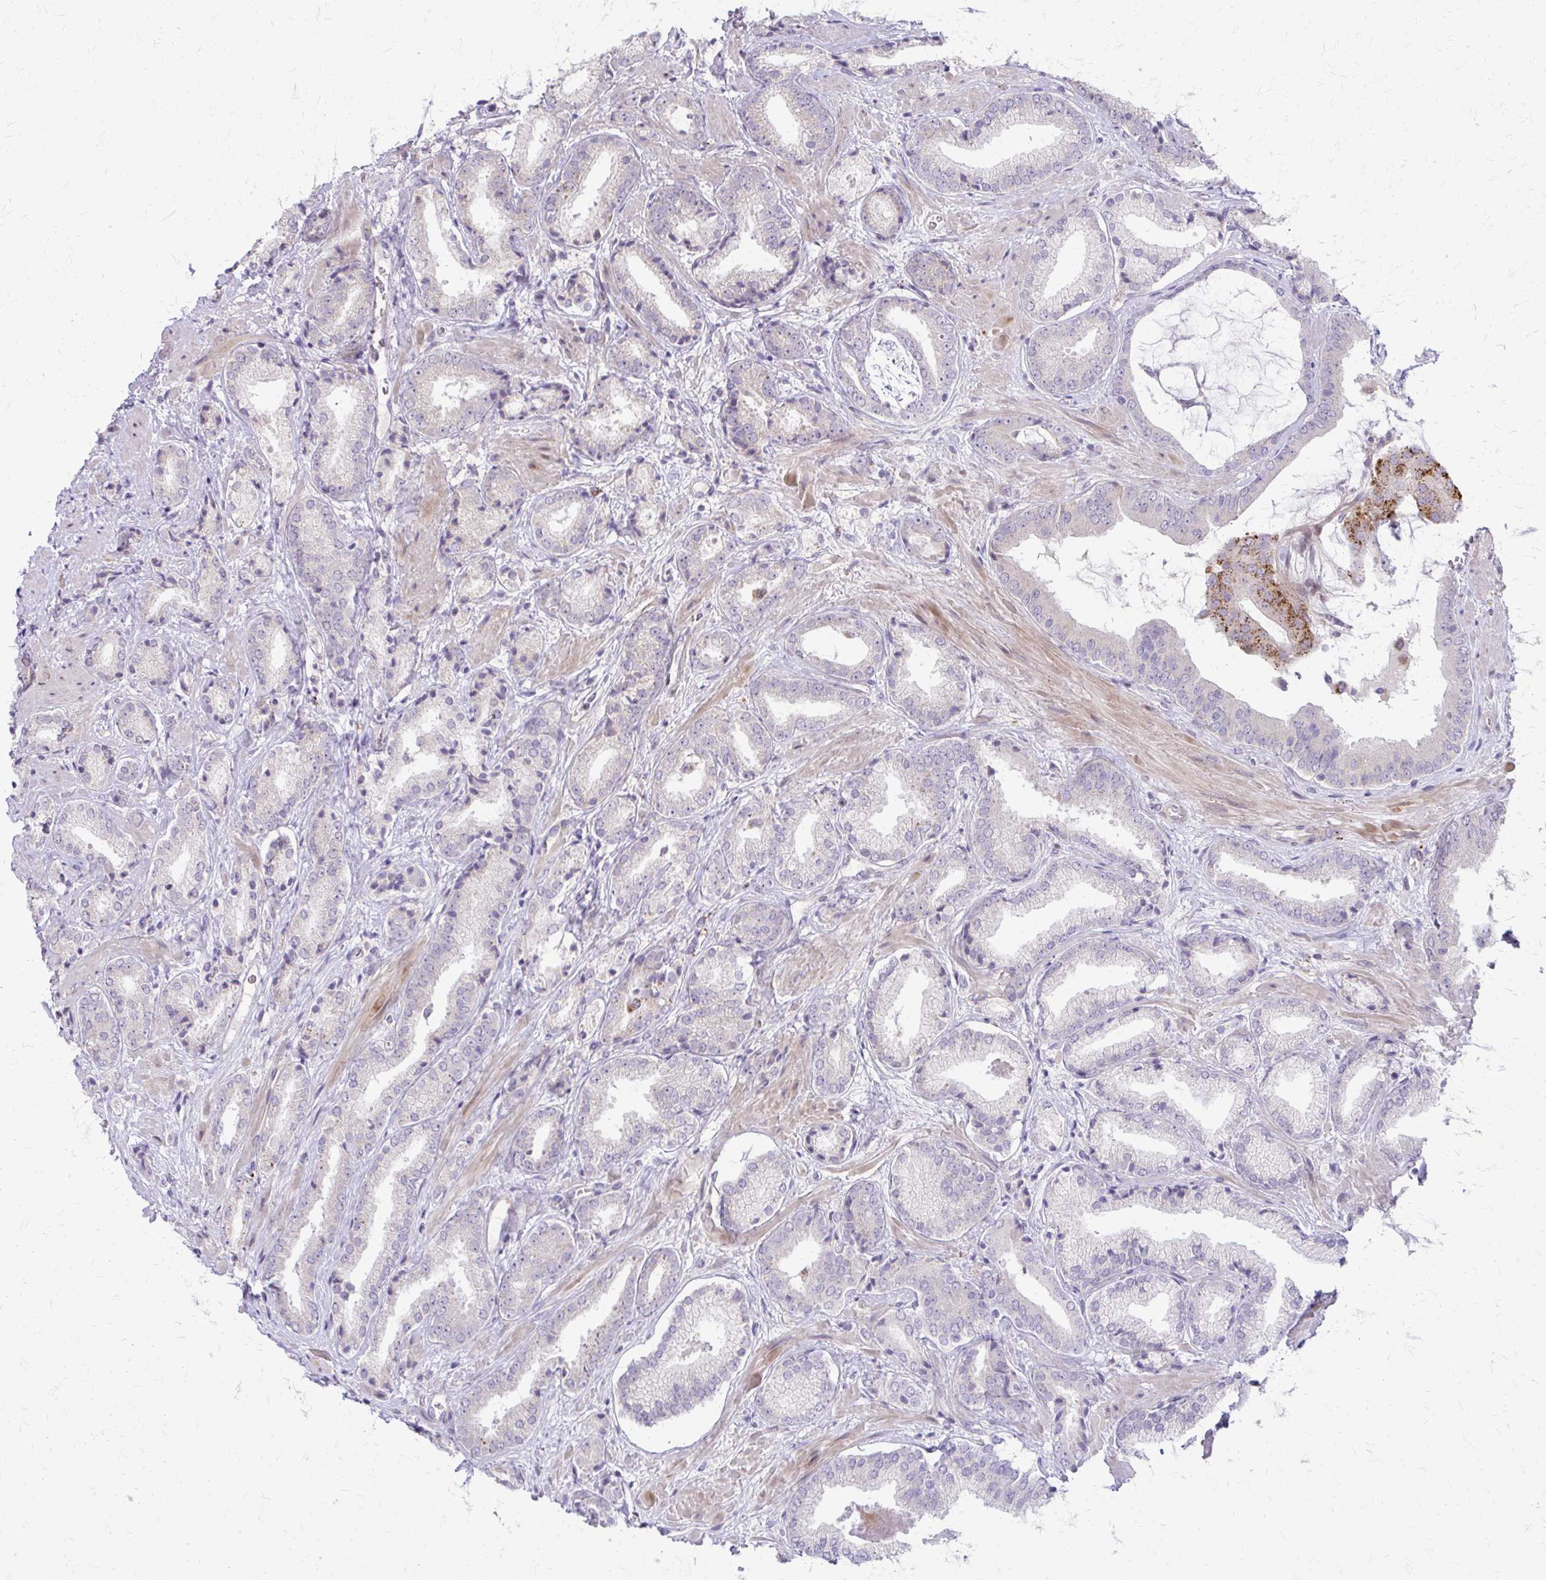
{"staining": {"intensity": "negative", "quantity": "none", "location": "none"}, "tissue": "prostate cancer", "cell_type": "Tumor cells", "image_type": "cancer", "snomed": [{"axis": "morphology", "description": "Adenocarcinoma, High grade"}, {"axis": "topography", "description": "Prostate"}], "caption": "There is no significant expression in tumor cells of prostate cancer.", "gene": "PPDPFL", "patient": {"sex": "male", "age": 56}}